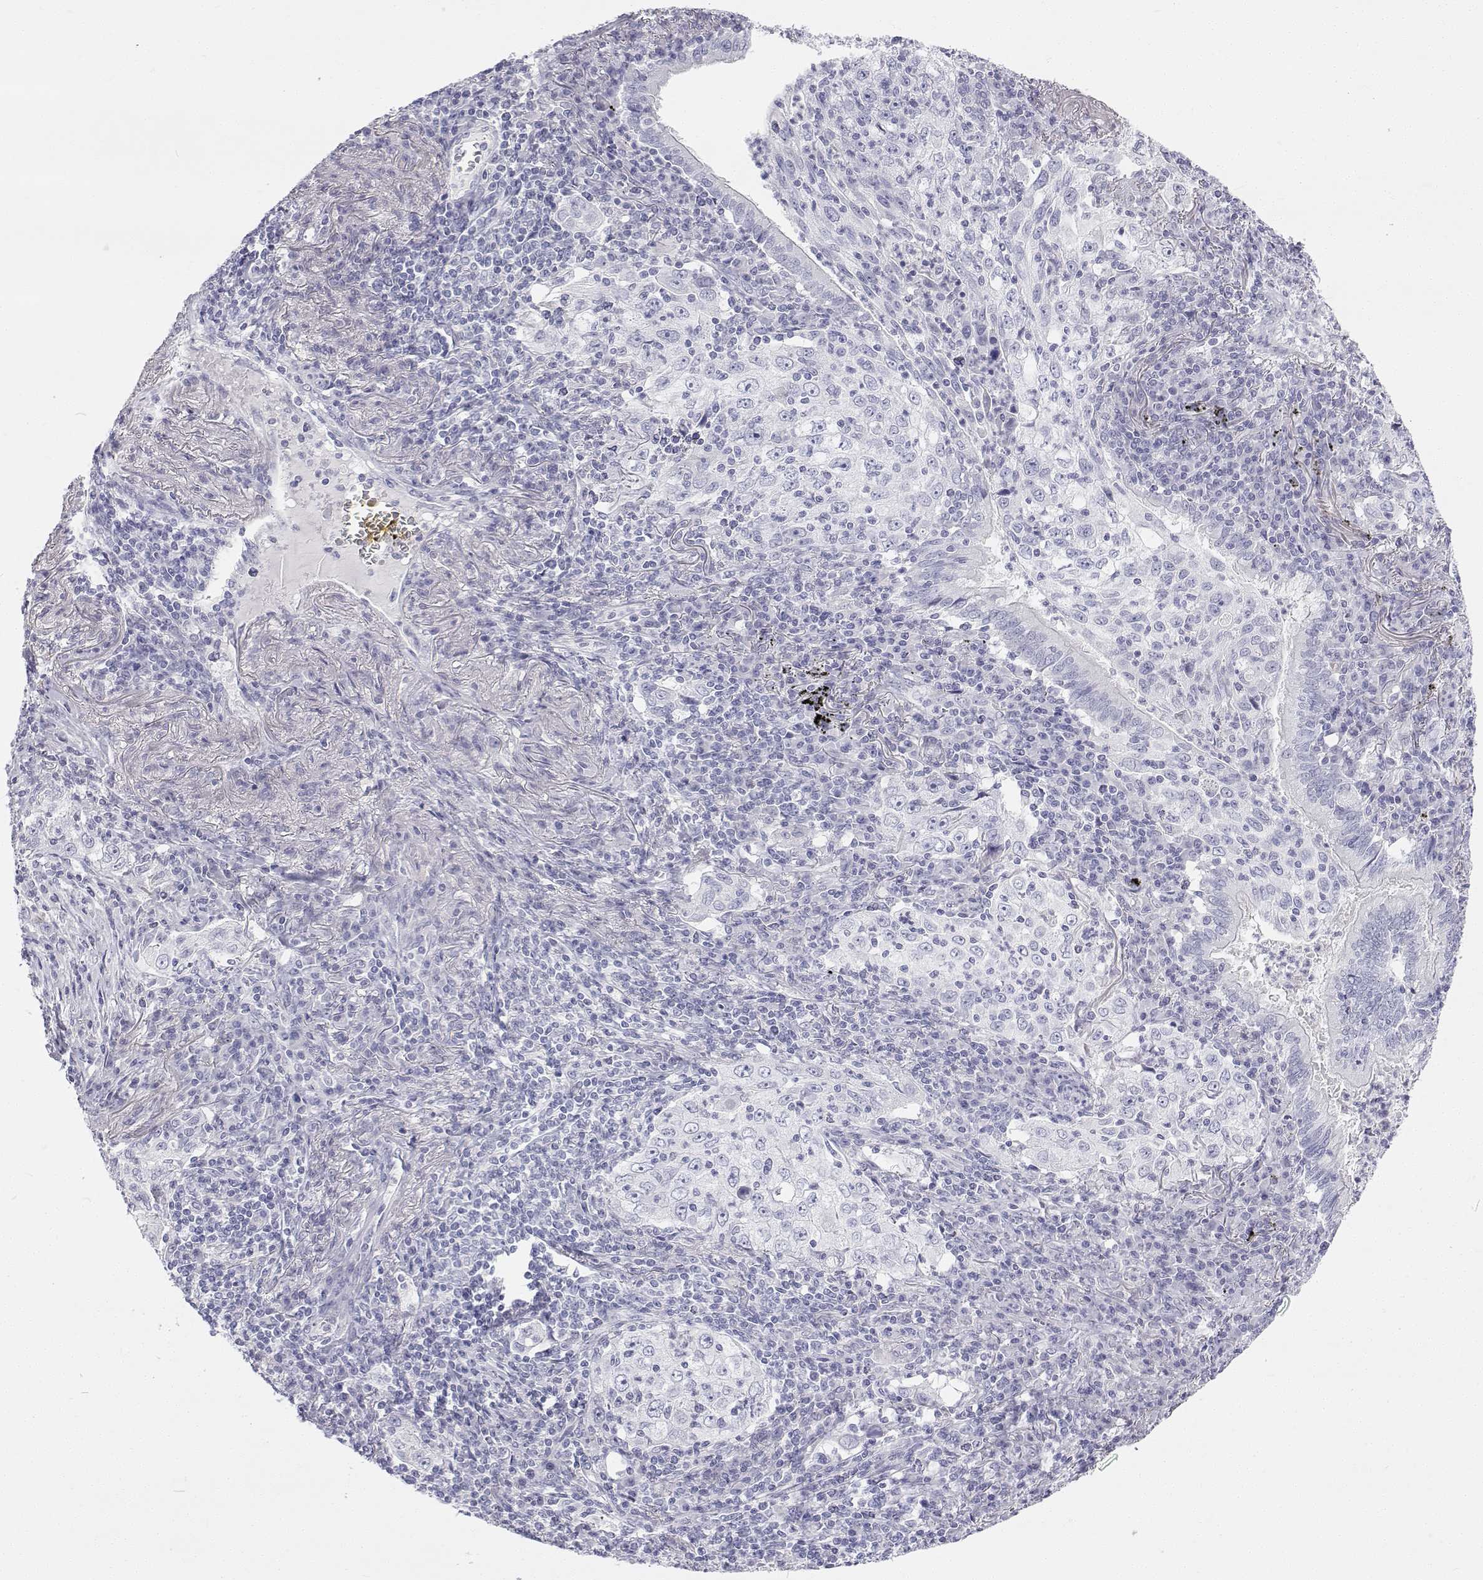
{"staining": {"intensity": "negative", "quantity": "none", "location": "none"}, "tissue": "lung cancer", "cell_type": "Tumor cells", "image_type": "cancer", "snomed": [{"axis": "morphology", "description": "Squamous cell carcinoma, NOS"}, {"axis": "topography", "description": "Lung"}], "caption": "Immunohistochemical staining of human lung cancer (squamous cell carcinoma) shows no significant staining in tumor cells.", "gene": "TTN", "patient": {"sex": "male", "age": 71}}